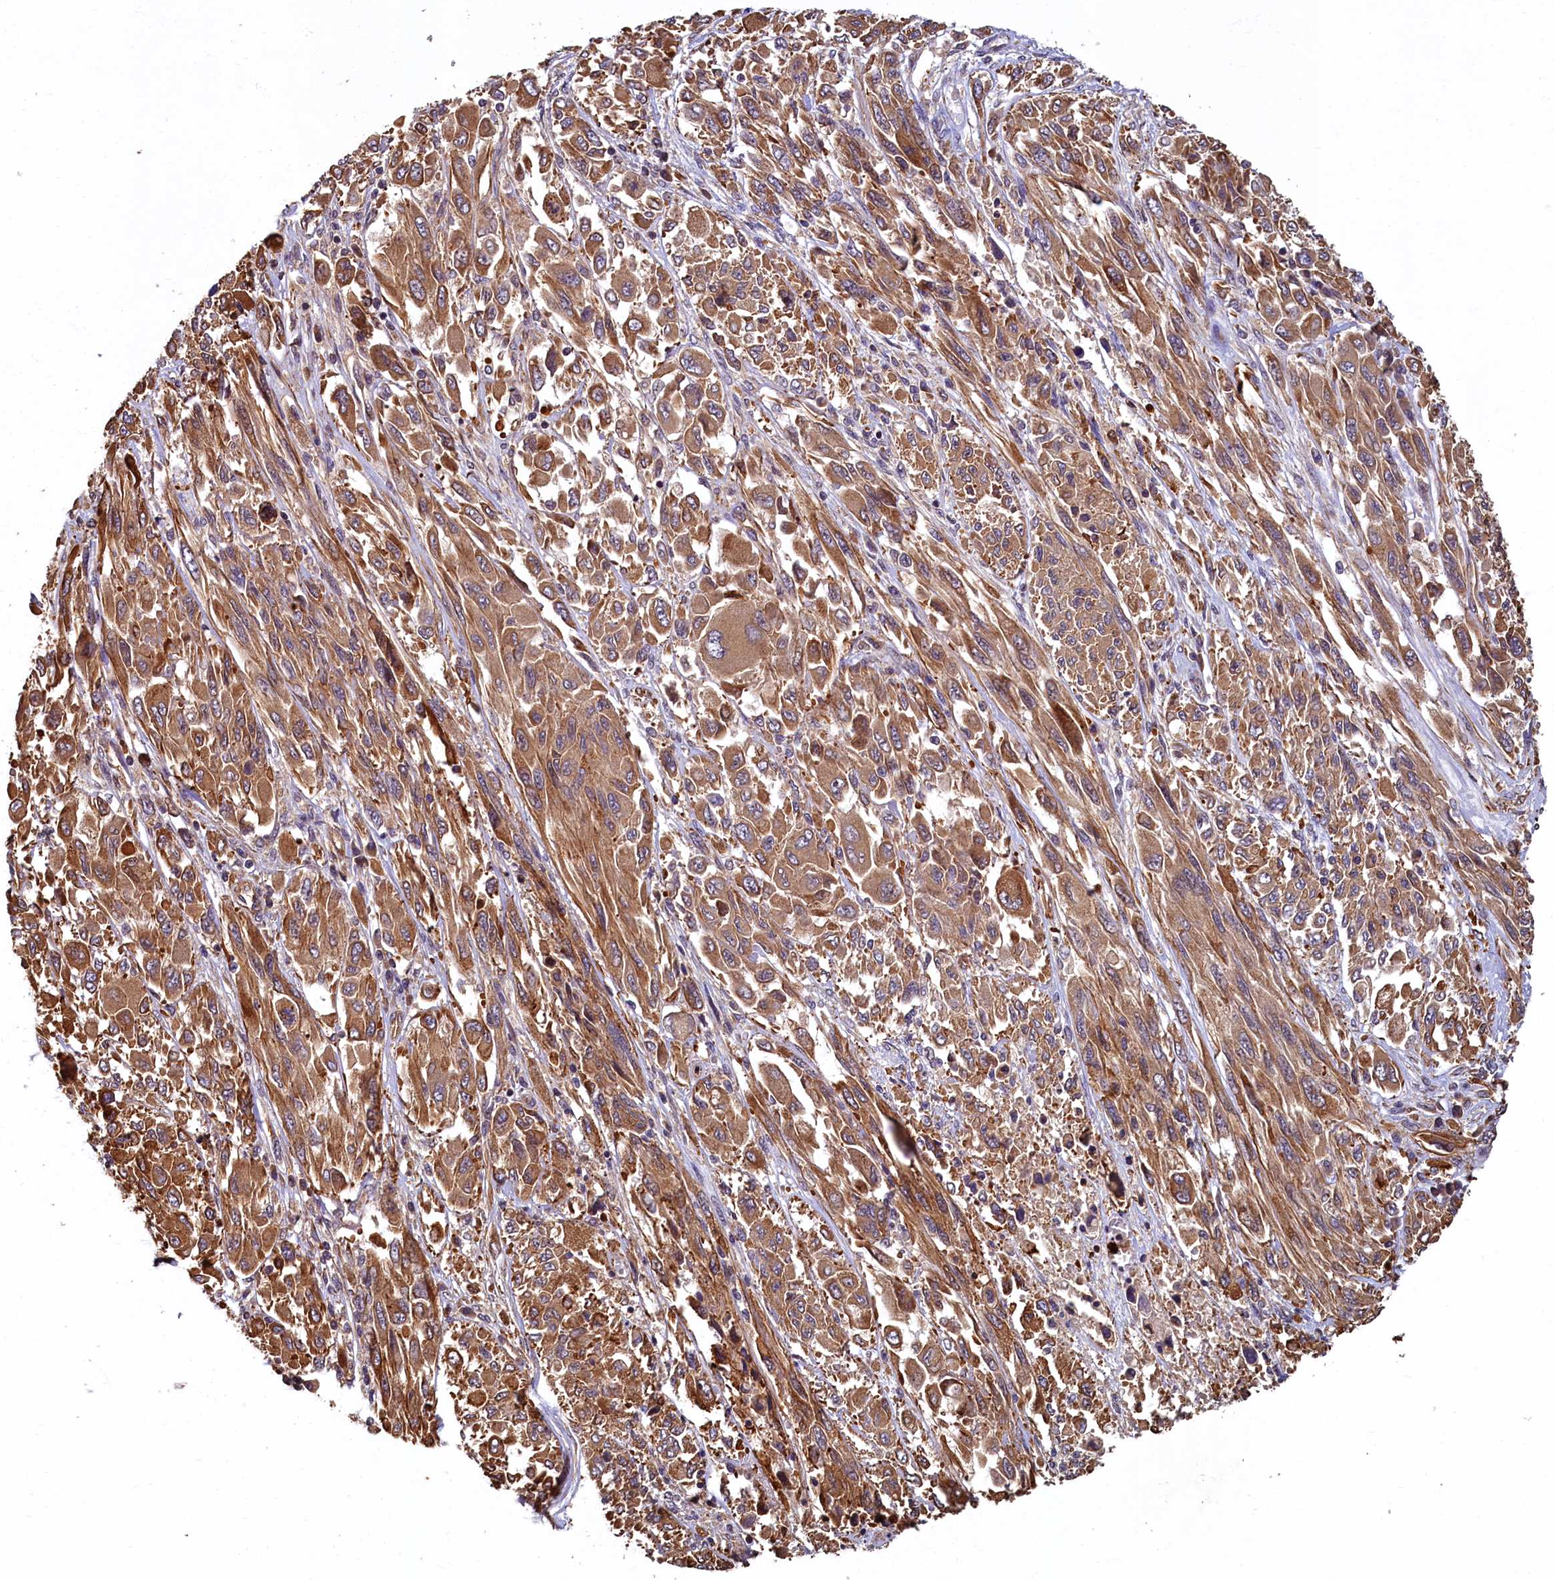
{"staining": {"intensity": "moderate", "quantity": ">75%", "location": "cytoplasmic/membranous"}, "tissue": "melanoma", "cell_type": "Tumor cells", "image_type": "cancer", "snomed": [{"axis": "morphology", "description": "Malignant melanoma, NOS"}, {"axis": "topography", "description": "Skin"}], "caption": "Brown immunohistochemical staining in melanoma shows moderate cytoplasmic/membranous expression in approximately >75% of tumor cells.", "gene": "CCDC102B", "patient": {"sex": "female", "age": 91}}